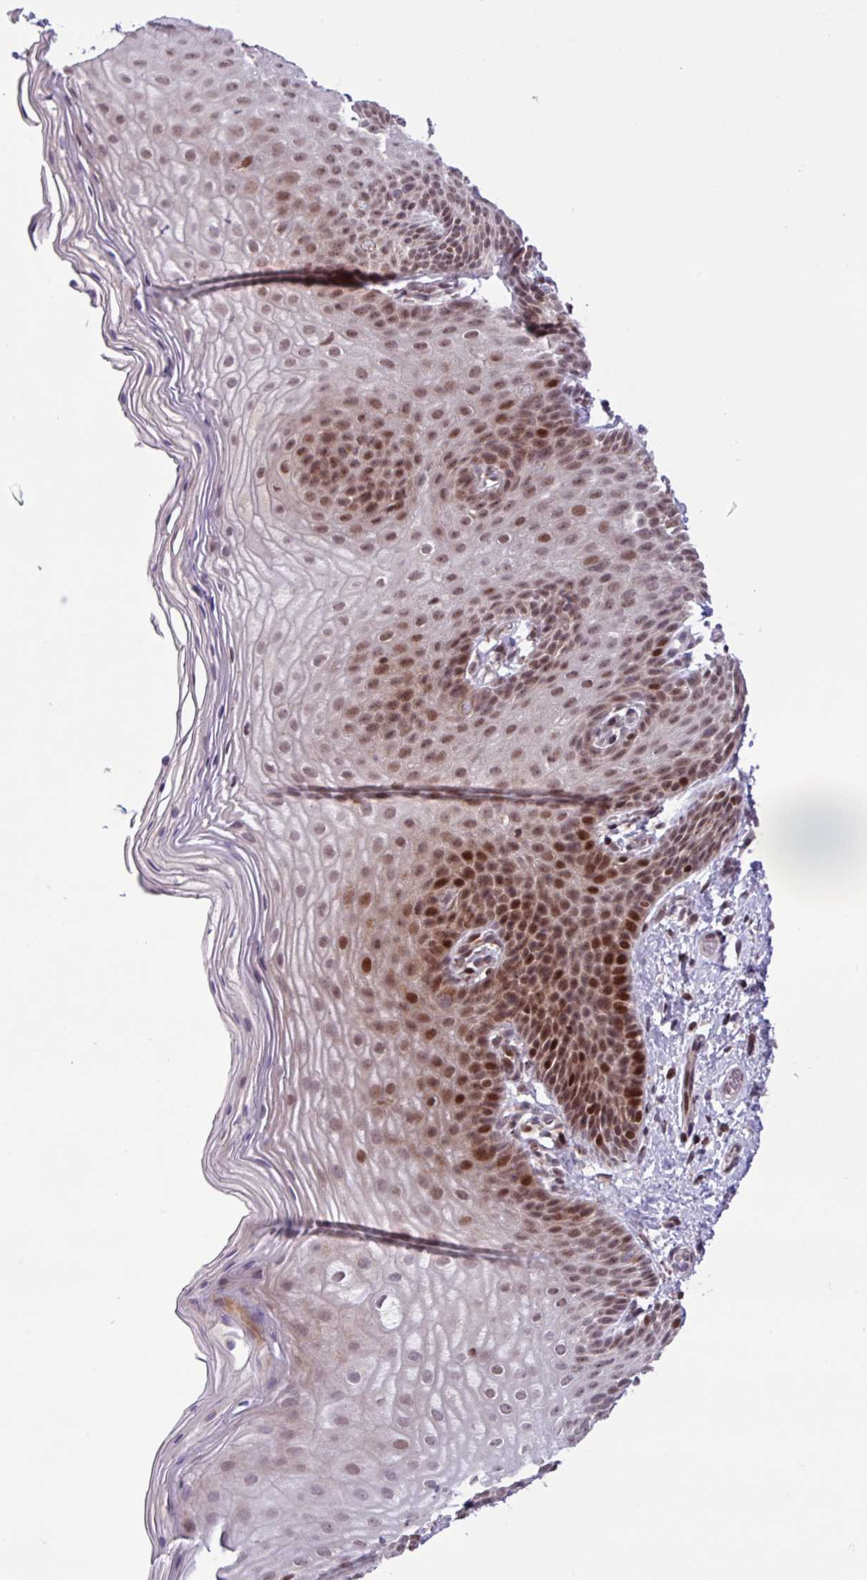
{"staining": {"intensity": "moderate", "quantity": ">75%", "location": "nuclear"}, "tissue": "skin", "cell_type": "Epidermal cells", "image_type": "normal", "snomed": [{"axis": "morphology", "description": "Normal tissue, NOS"}, {"axis": "topography", "description": "Anal"}], "caption": "Immunohistochemical staining of normal skin exhibits medium levels of moderate nuclear positivity in approximately >75% of epidermal cells. Immunohistochemistry stains the protein of interest in brown and the nuclei are stained blue.", "gene": "BRD3", "patient": {"sex": "female", "age": 40}}